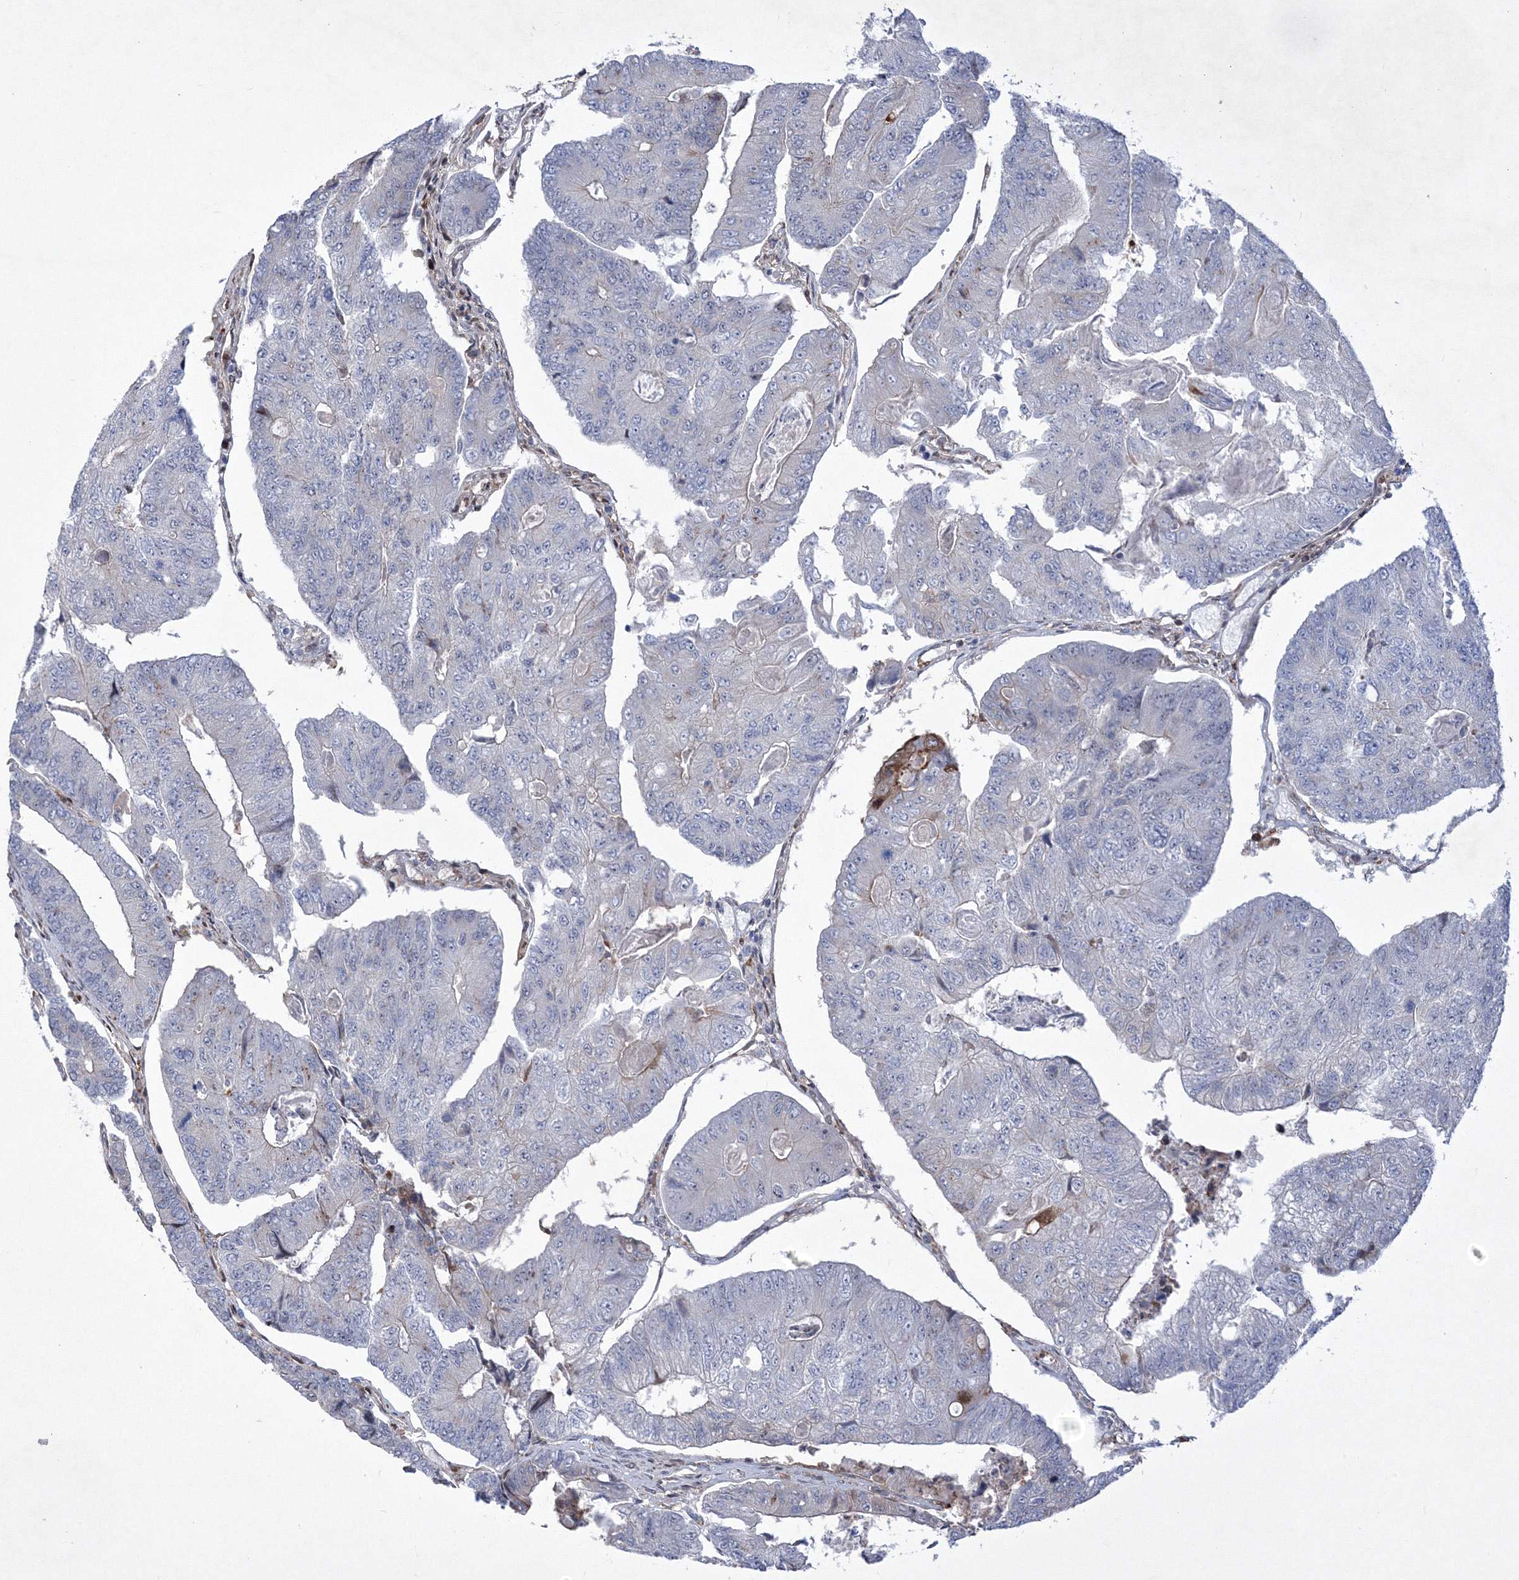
{"staining": {"intensity": "negative", "quantity": "none", "location": "none"}, "tissue": "colorectal cancer", "cell_type": "Tumor cells", "image_type": "cancer", "snomed": [{"axis": "morphology", "description": "Adenocarcinoma, NOS"}, {"axis": "topography", "description": "Colon"}], "caption": "A histopathology image of colorectal cancer (adenocarcinoma) stained for a protein reveals no brown staining in tumor cells.", "gene": "RNPEPL1", "patient": {"sex": "female", "age": 67}}